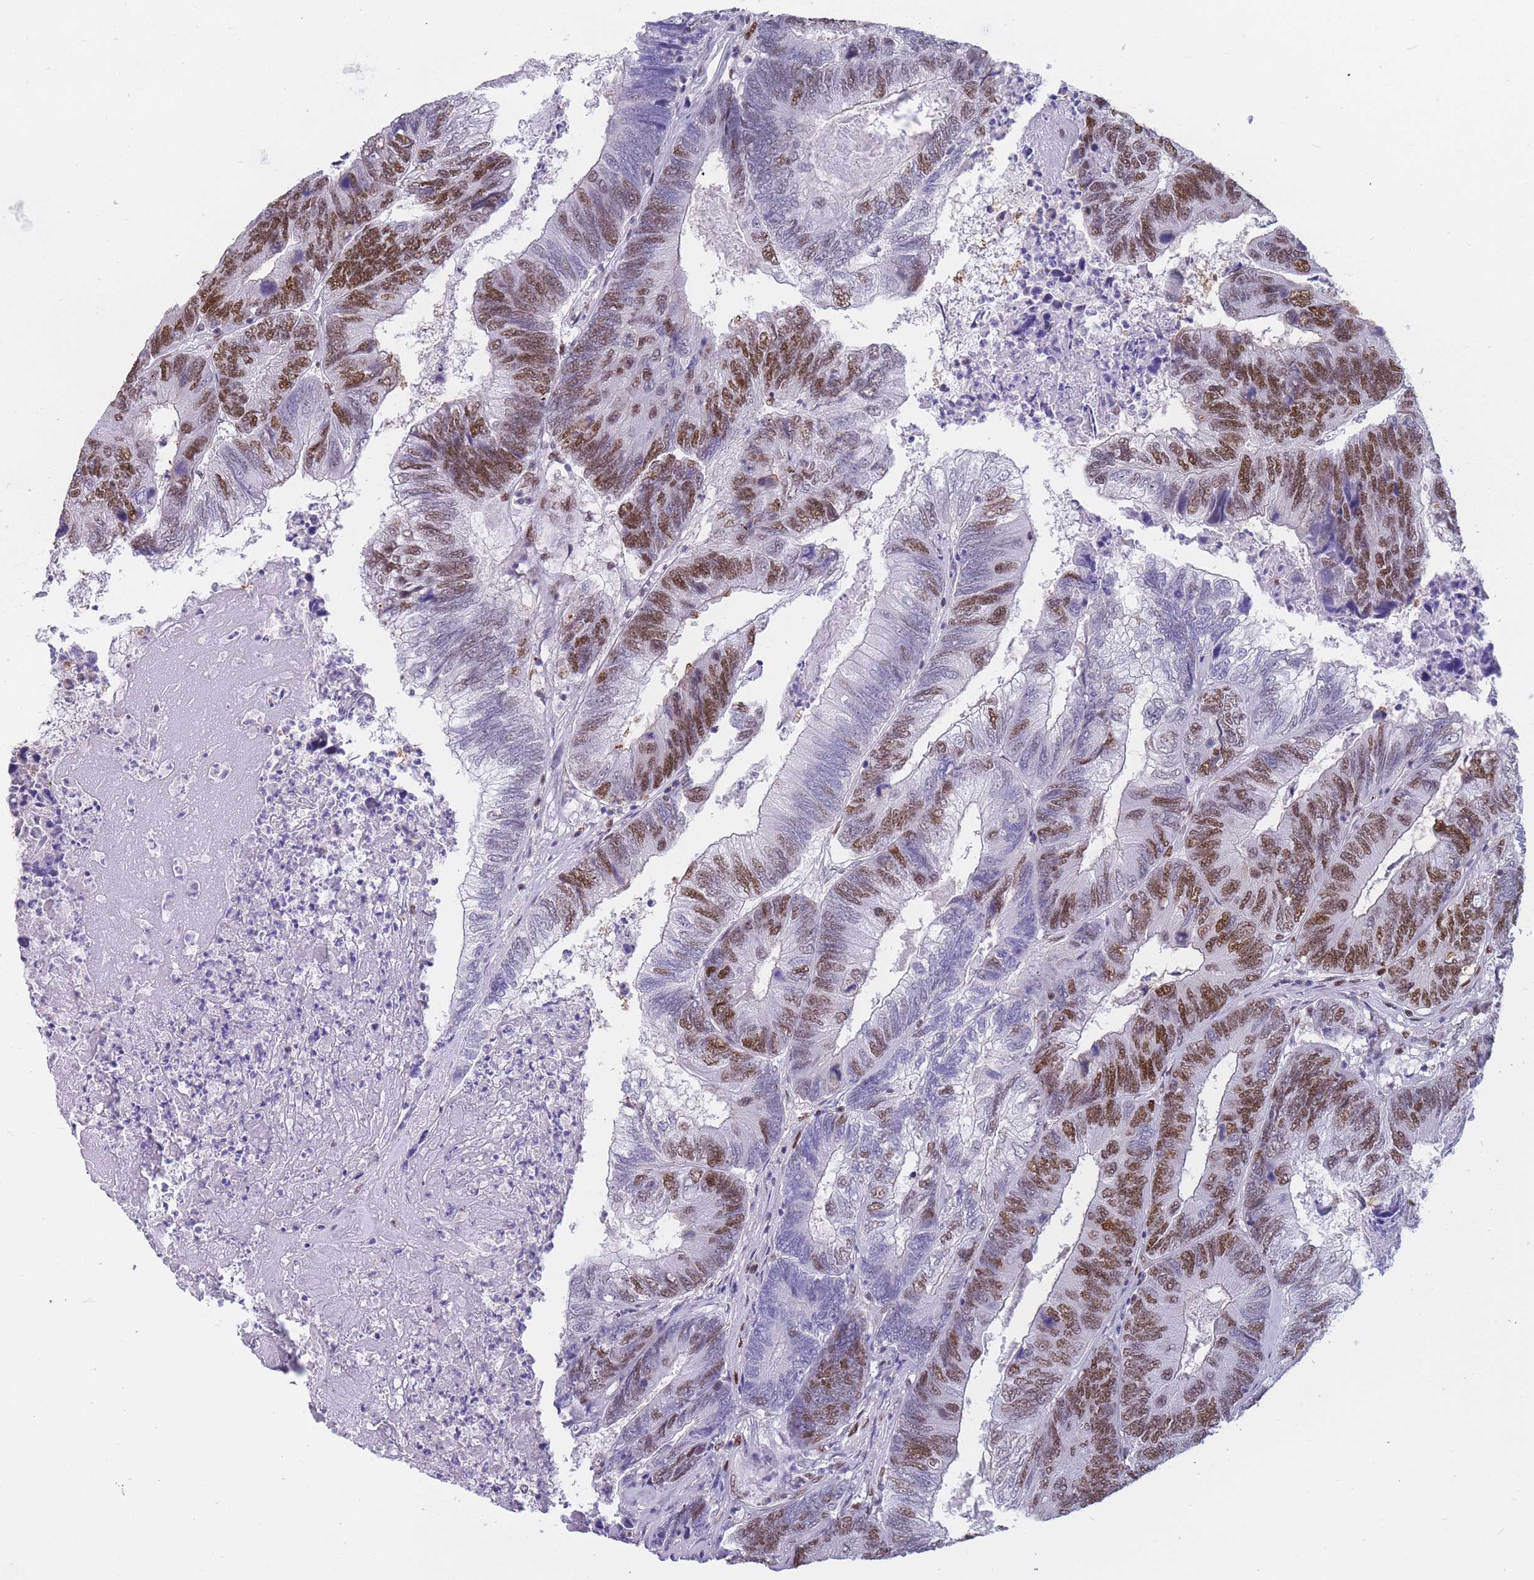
{"staining": {"intensity": "moderate", "quantity": "25%-75%", "location": "nuclear"}, "tissue": "colorectal cancer", "cell_type": "Tumor cells", "image_type": "cancer", "snomed": [{"axis": "morphology", "description": "Adenocarcinoma, NOS"}, {"axis": "topography", "description": "Colon"}], "caption": "The immunohistochemical stain labels moderate nuclear expression in tumor cells of colorectal cancer (adenocarcinoma) tissue.", "gene": "NASP", "patient": {"sex": "female", "age": 67}}